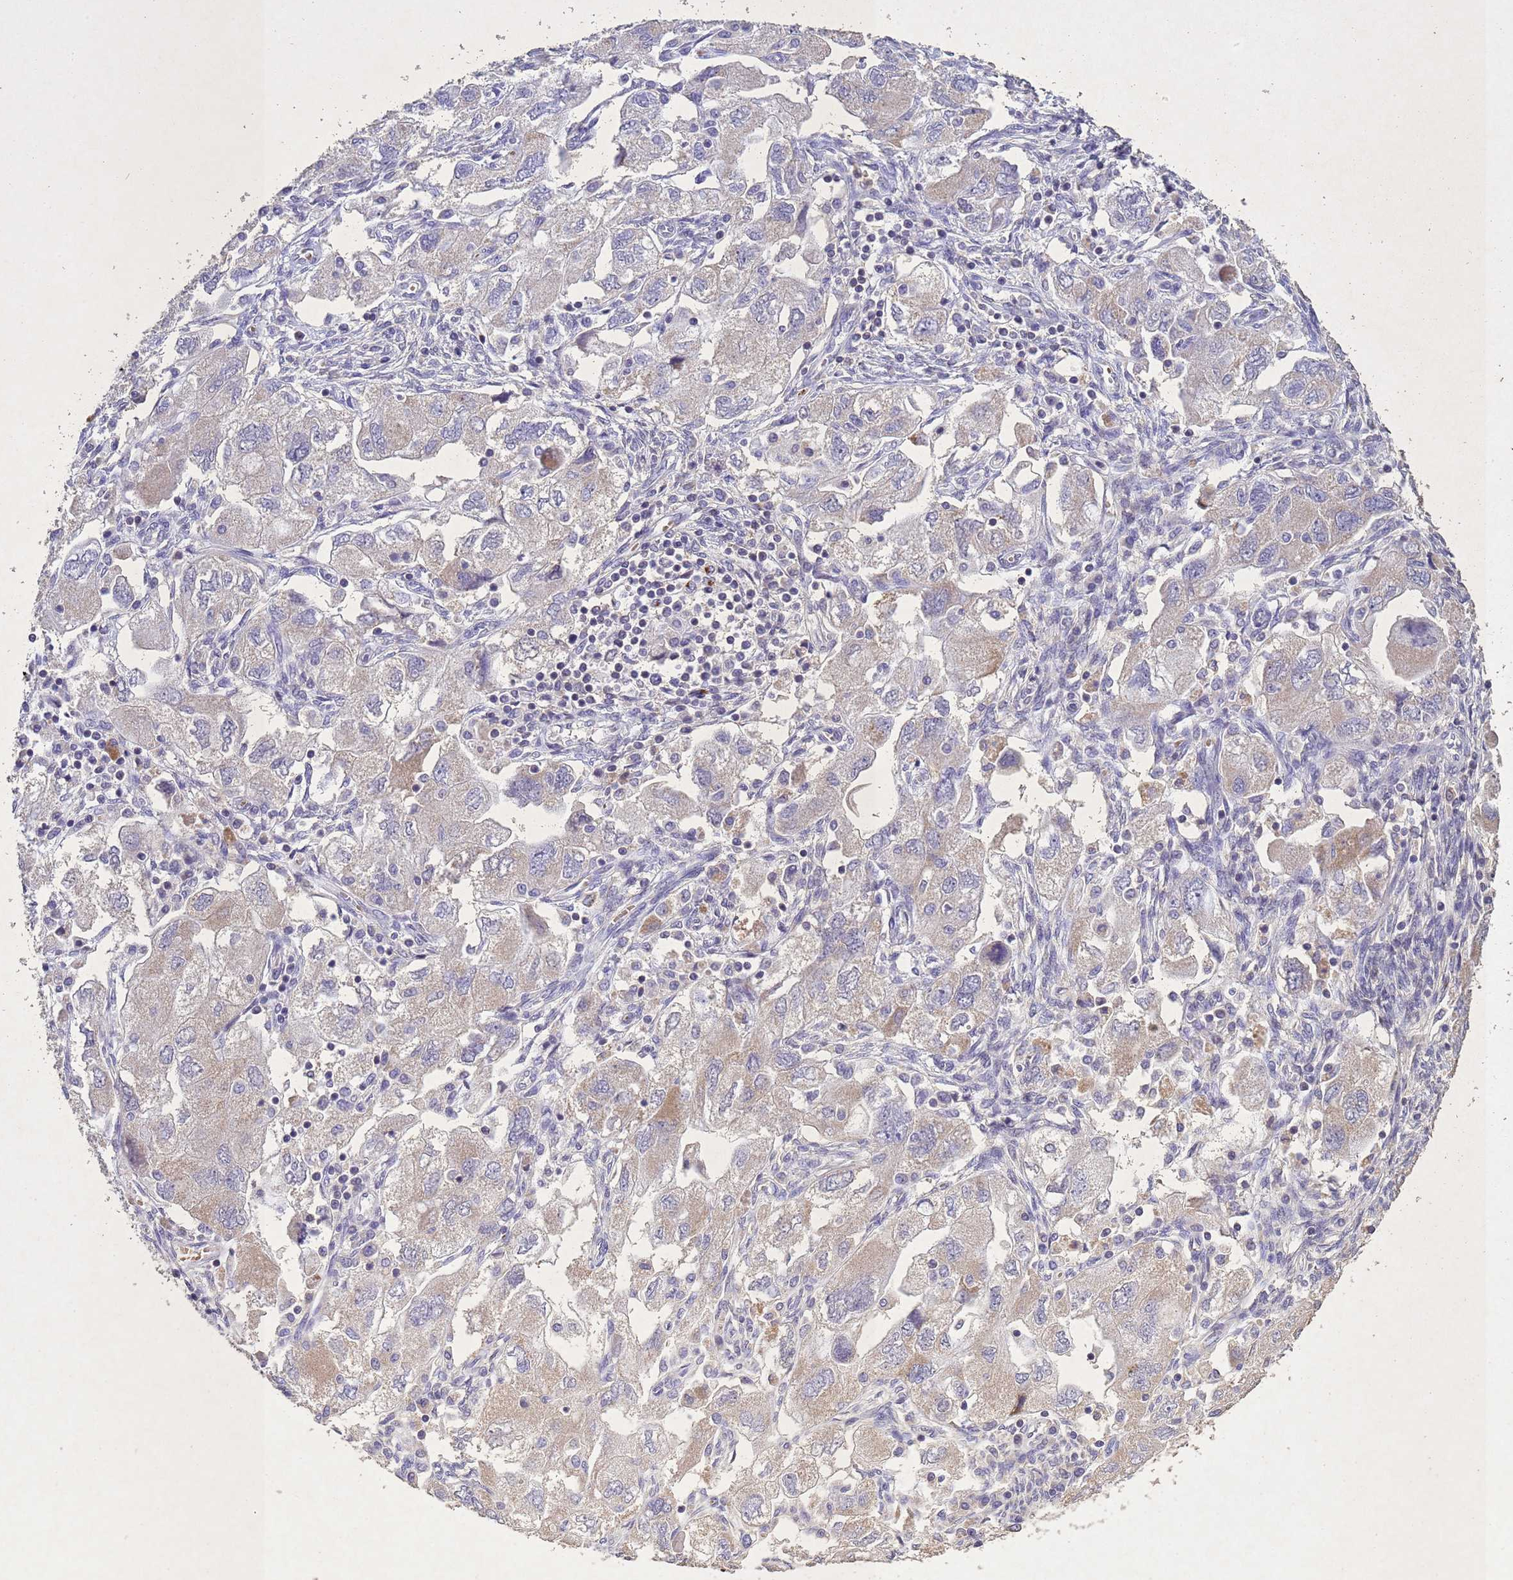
{"staining": {"intensity": "negative", "quantity": "none", "location": "none"}, "tissue": "ovarian cancer", "cell_type": "Tumor cells", "image_type": "cancer", "snomed": [{"axis": "morphology", "description": "Carcinoma, NOS"}, {"axis": "morphology", "description": "Cystadenocarcinoma, serous, NOS"}, {"axis": "topography", "description": "Ovary"}], "caption": "There is no significant expression in tumor cells of serous cystadenocarcinoma (ovarian).", "gene": "NLRP11", "patient": {"sex": "female", "age": 69}}